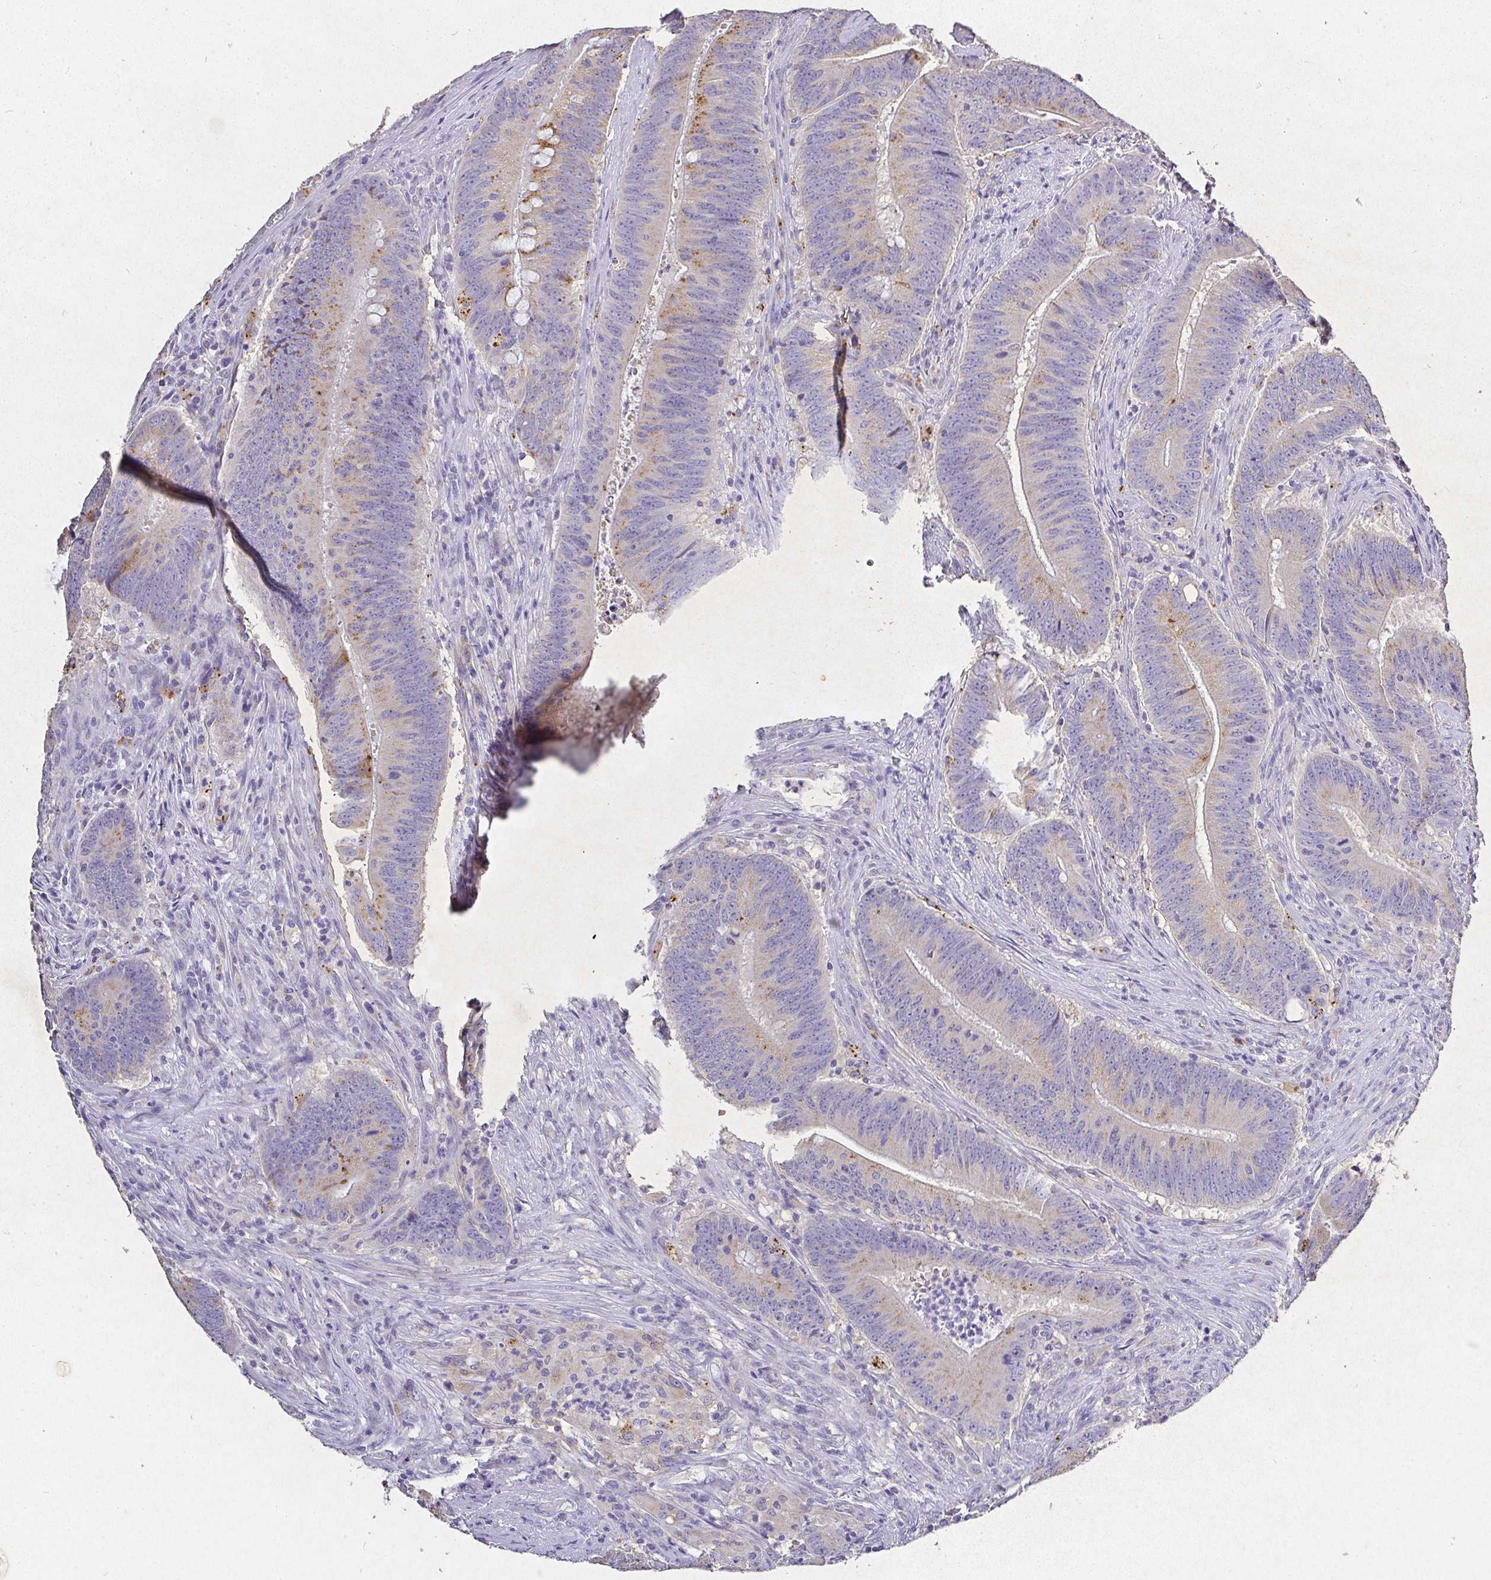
{"staining": {"intensity": "moderate", "quantity": "25%-75%", "location": "cytoplasmic/membranous"}, "tissue": "colorectal cancer", "cell_type": "Tumor cells", "image_type": "cancer", "snomed": [{"axis": "morphology", "description": "Adenocarcinoma, NOS"}, {"axis": "topography", "description": "Colon"}], "caption": "Colorectal cancer (adenocarcinoma) was stained to show a protein in brown. There is medium levels of moderate cytoplasmic/membranous staining in approximately 25%-75% of tumor cells.", "gene": "RPS2", "patient": {"sex": "female", "age": 87}}